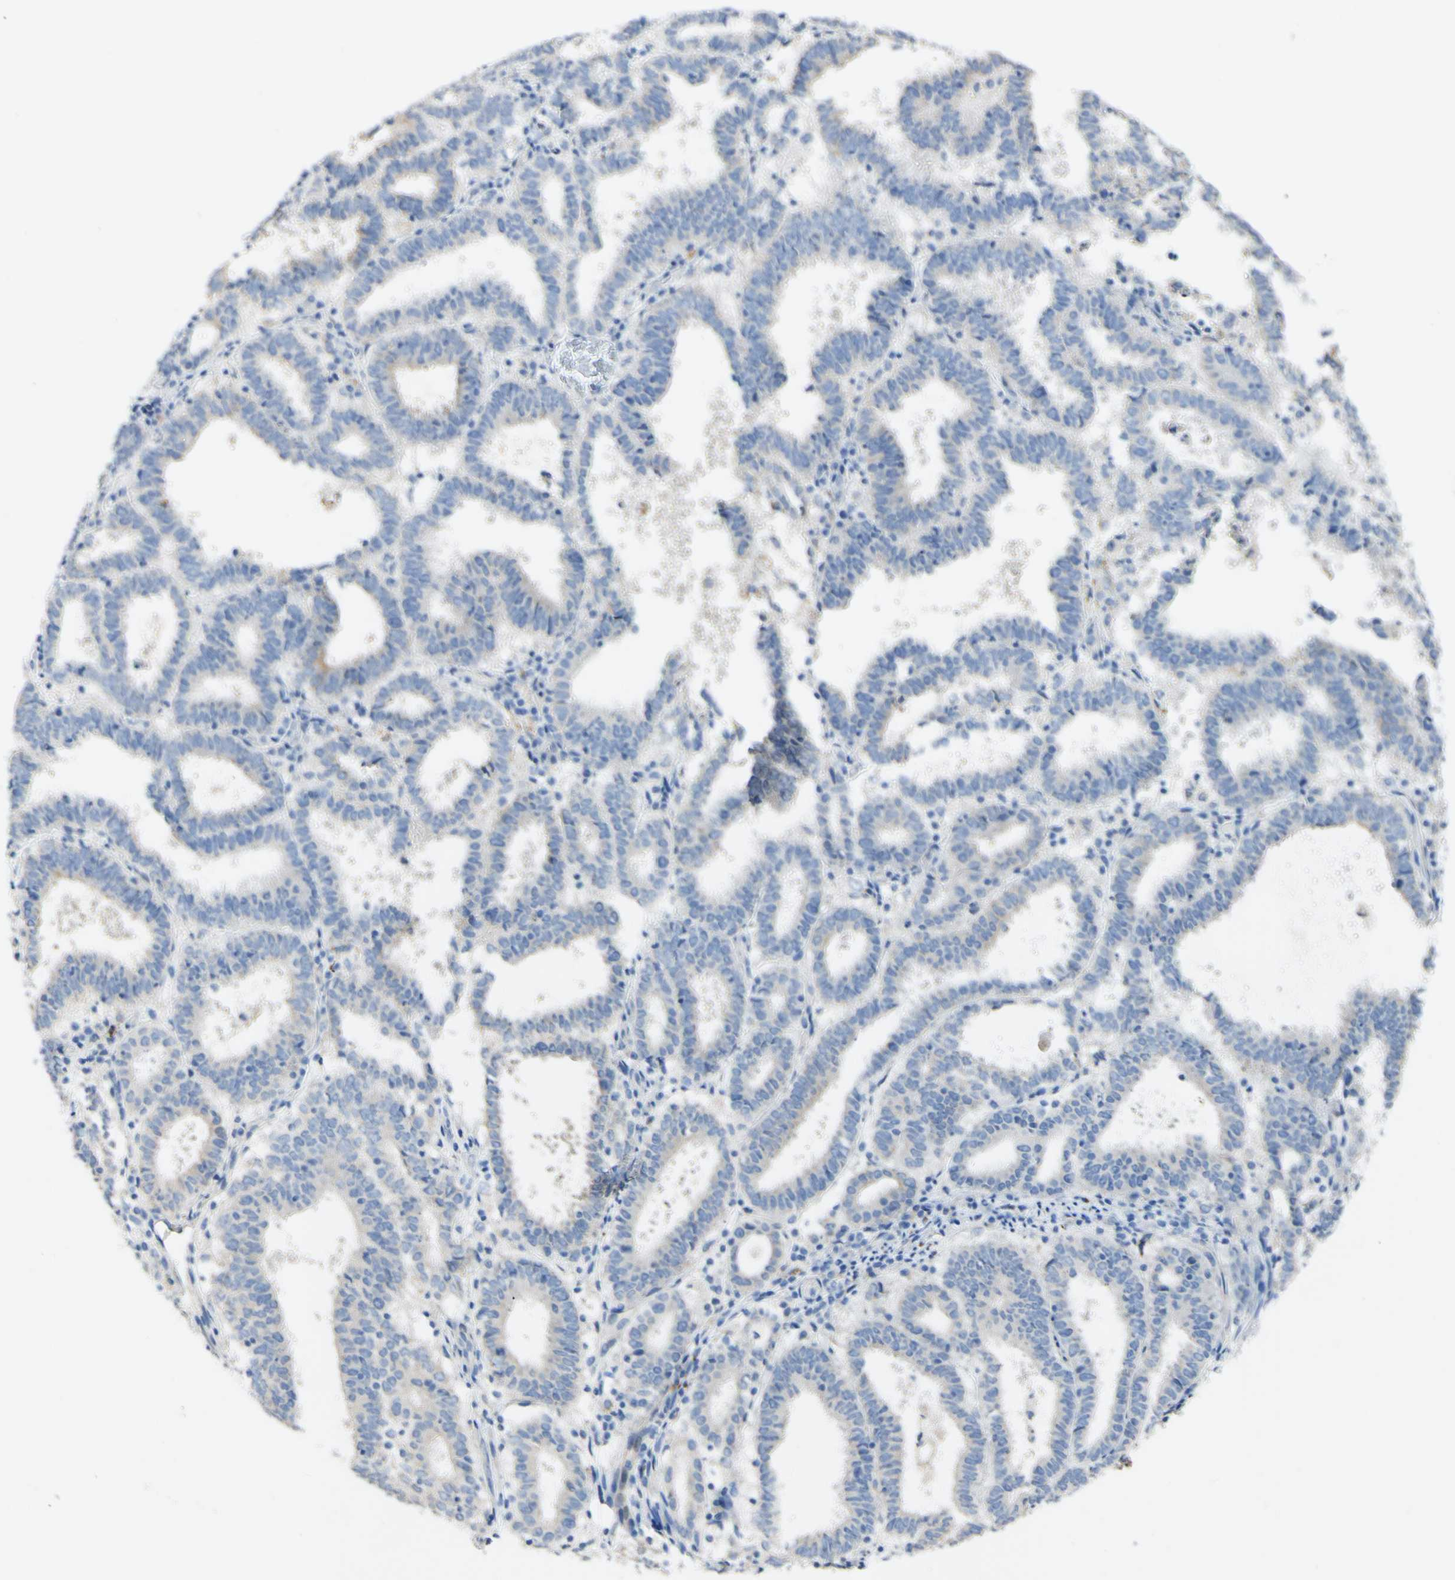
{"staining": {"intensity": "weak", "quantity": "<25%", "location": "cytoplasmic/membranous"}, "tissue": "endometrial cancer", "cell_type": "Tumor cells", "image_type": "cancer", "snomed": [{"axis": "morphology", "description": "Adenocarcinoma, NOS"}, {"axis": "topography", "description": "Uterus"}], "caption": "An IHC image of adenocarcinoma (endometrial) is shown. There is no staining in tumor cells of adenocarcinoma (endometrial).", "gene": "FGF4", "patient": {"sex": "female", "age": 83}}